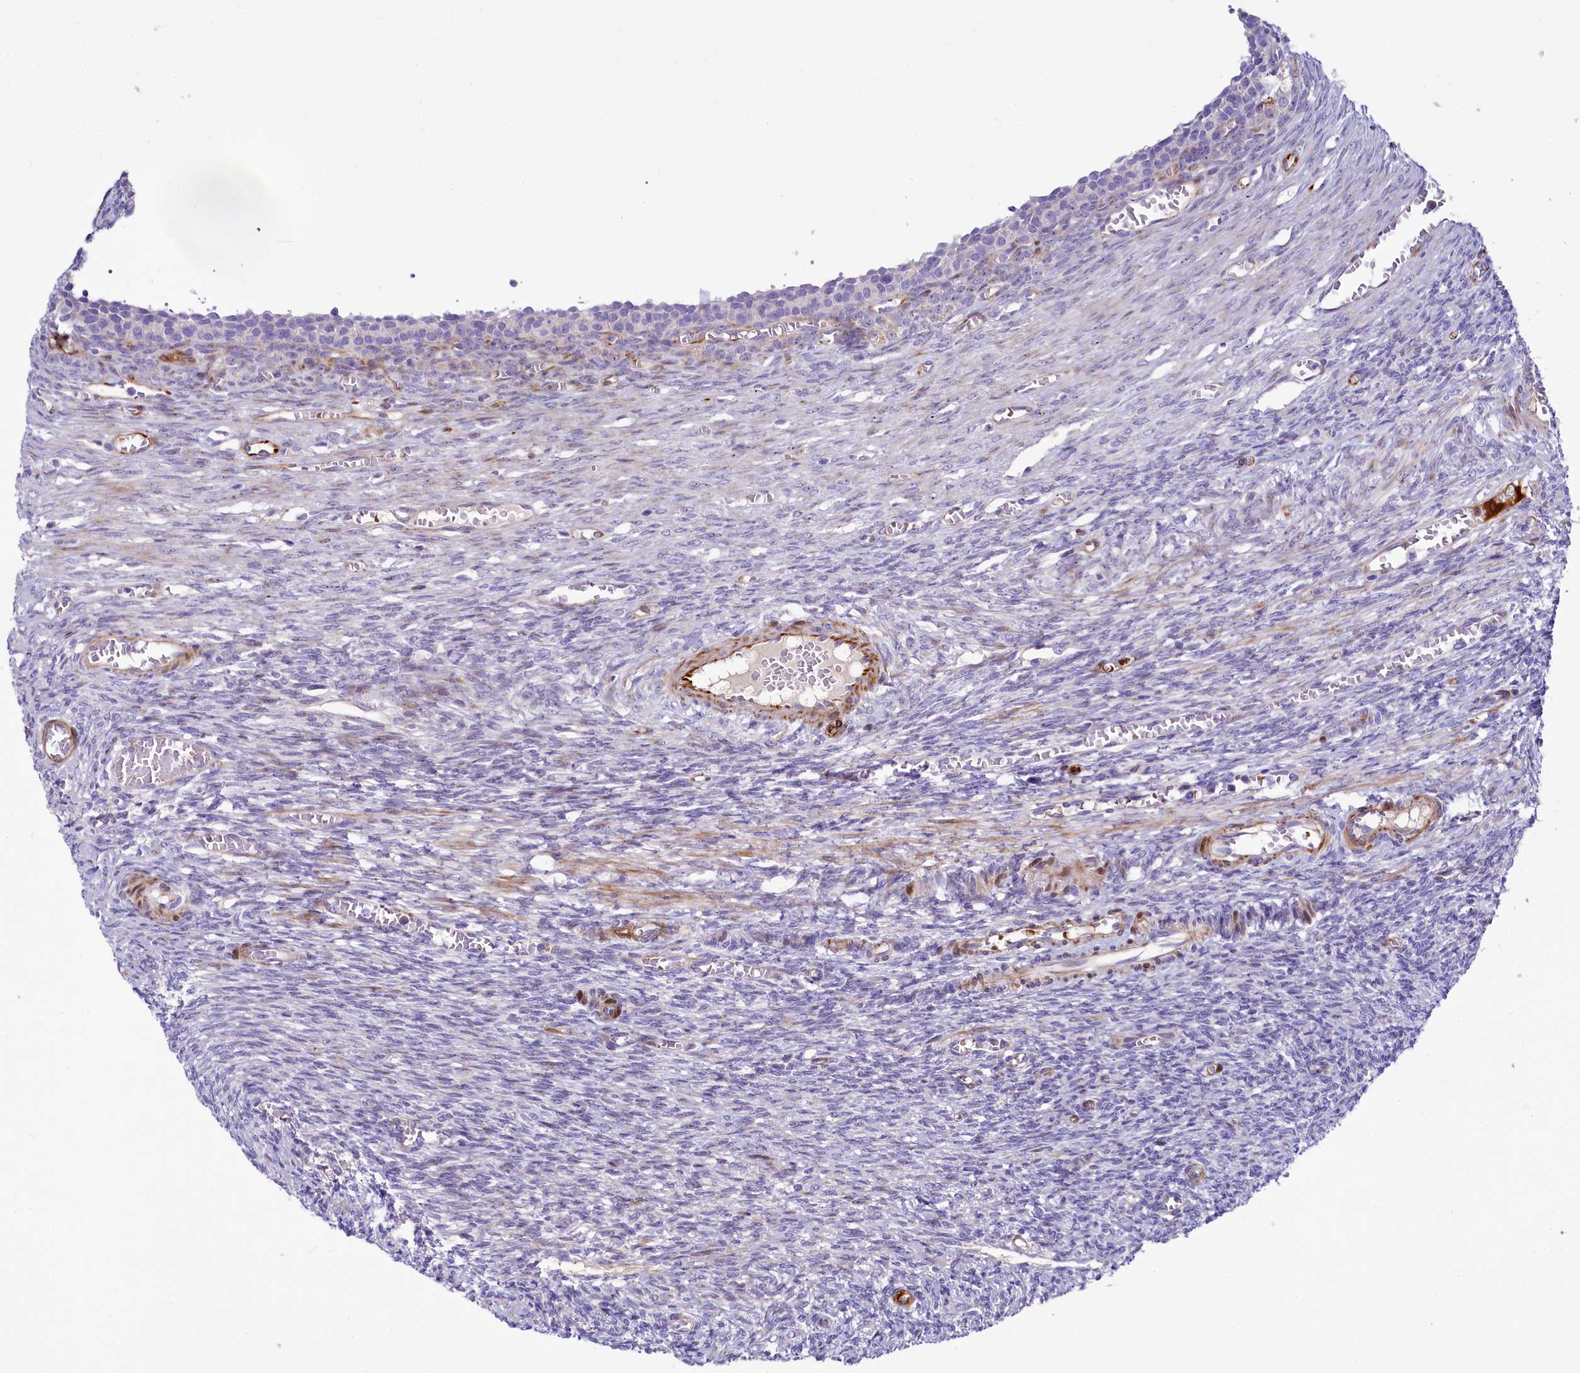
{"staining": {"intensity": "negative", "quantity": "none", "location": "none"}, "tissue": "ovary", "cell_type": "Follicle cells", "image_type": "normal", "snomed": [{"axis": "morphology", "description": "Normal tissue, NOS"}, {"axis": "topography", "description": "Ovary"}], "caption": "A histopathology image of human ovary is negative for staining in follicle cells. (DAB (3,3'-diaminobenzidine) immunohistochemistry visualized using brightfield microscopy, high magnification).", "gene": "SH3TC2", "patient": {"sex": "female", "age": 27}}